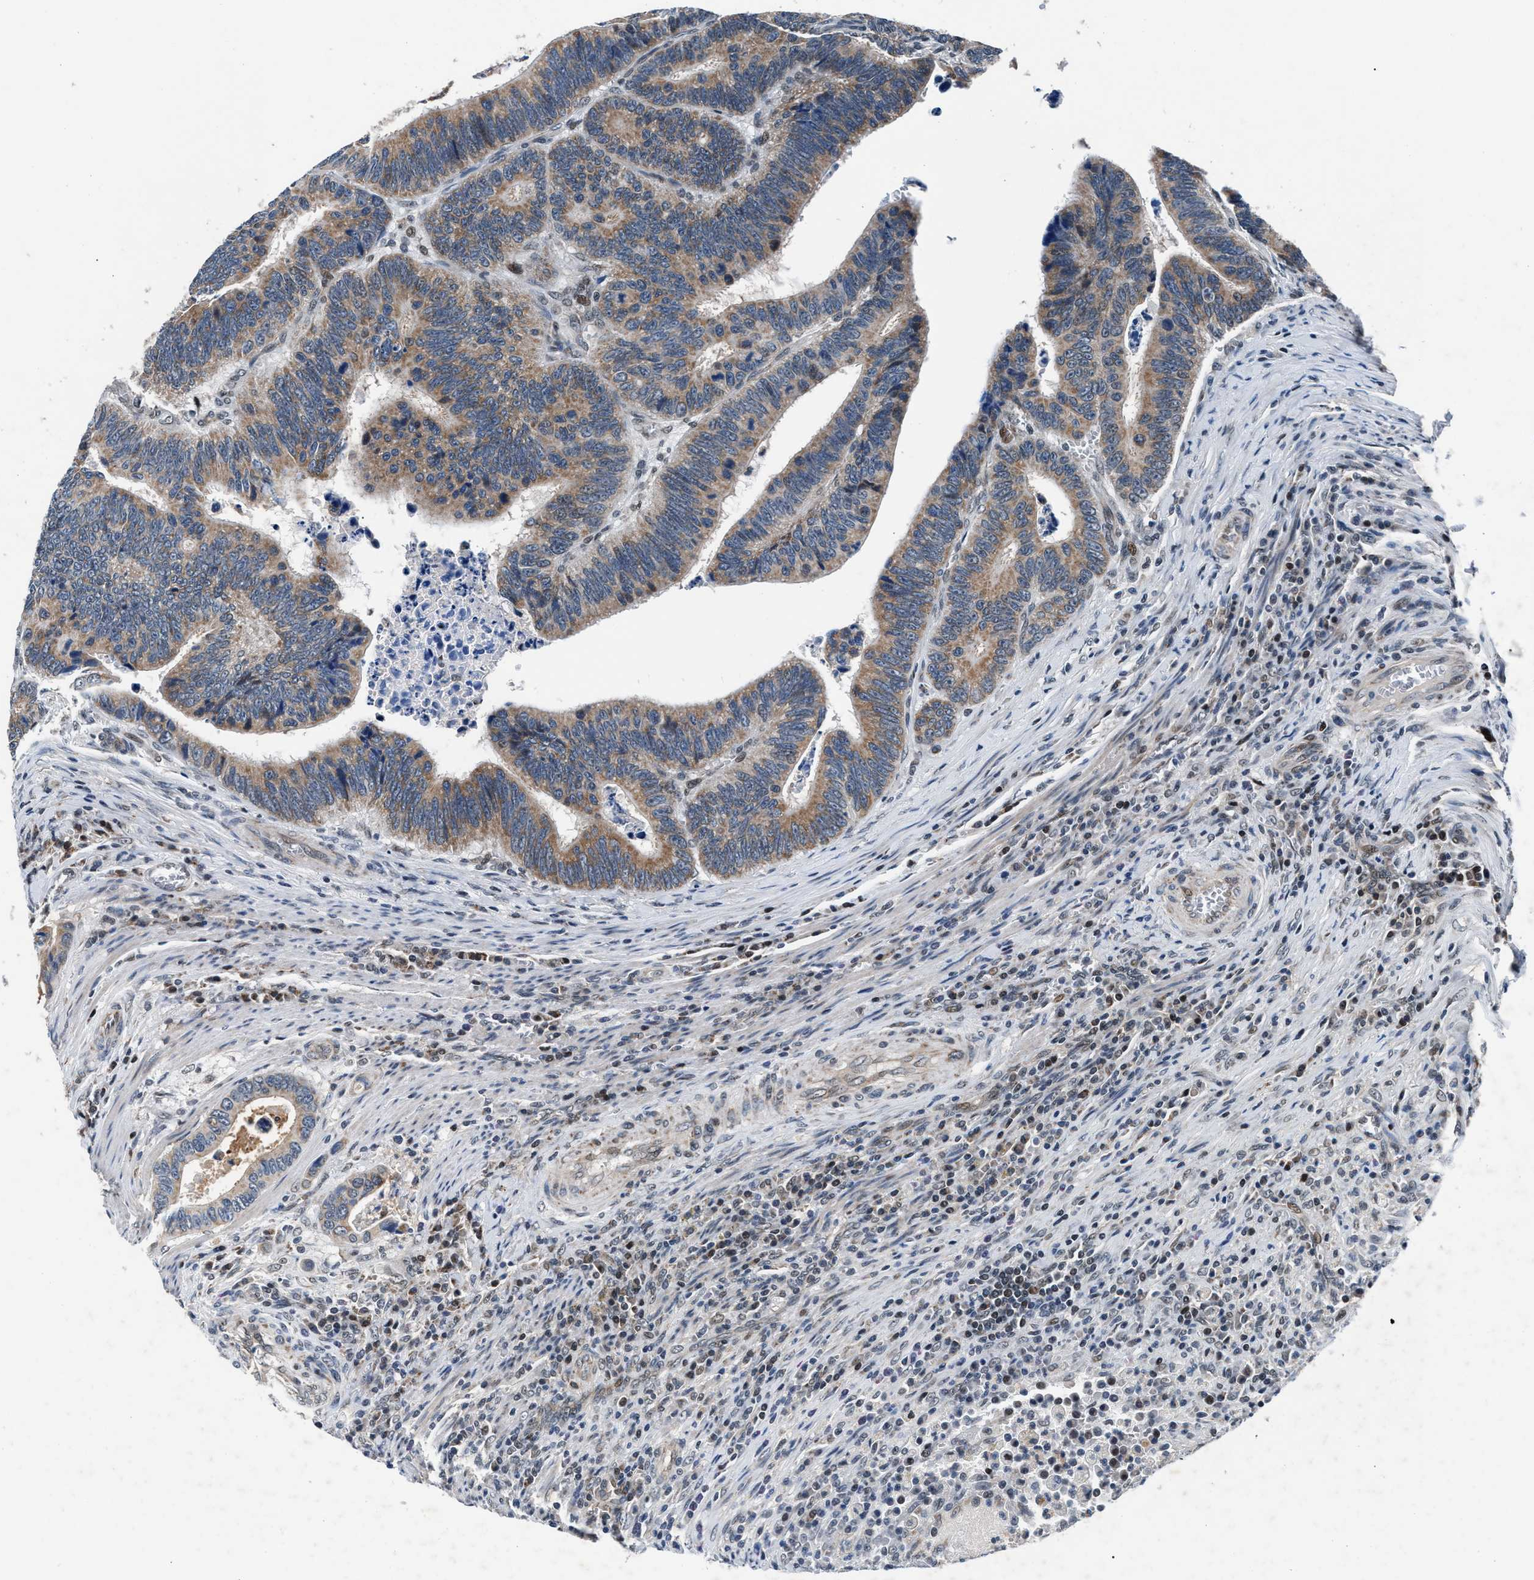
{"staining": {"intensity": "moderate", "quantity": ">75%", "location": "cytoplasmic/membranous"}, "tissue": "colorectal cancer", "cell_type": "Tumor cells", "image_type": "cancer", "snomed": [{"axis": "morphology", "description": "Inflammation, NOS"}, {"axis": "morphology", "description": "Adenocarcinoma, NOS"}, {"axis": "topography", "description": "Colon"}], "caption": "Immunohistochemistry of human colorectal adenocarcinoma demonstrates medium levels of moderate cytoplasmic/membranous staining in approximately >75% of tumor cells. (DAB IHC with brightfield microscopy, high magnification).", "gene": "PRRC2B", "patient": {"sex": "male", "age": 72}}